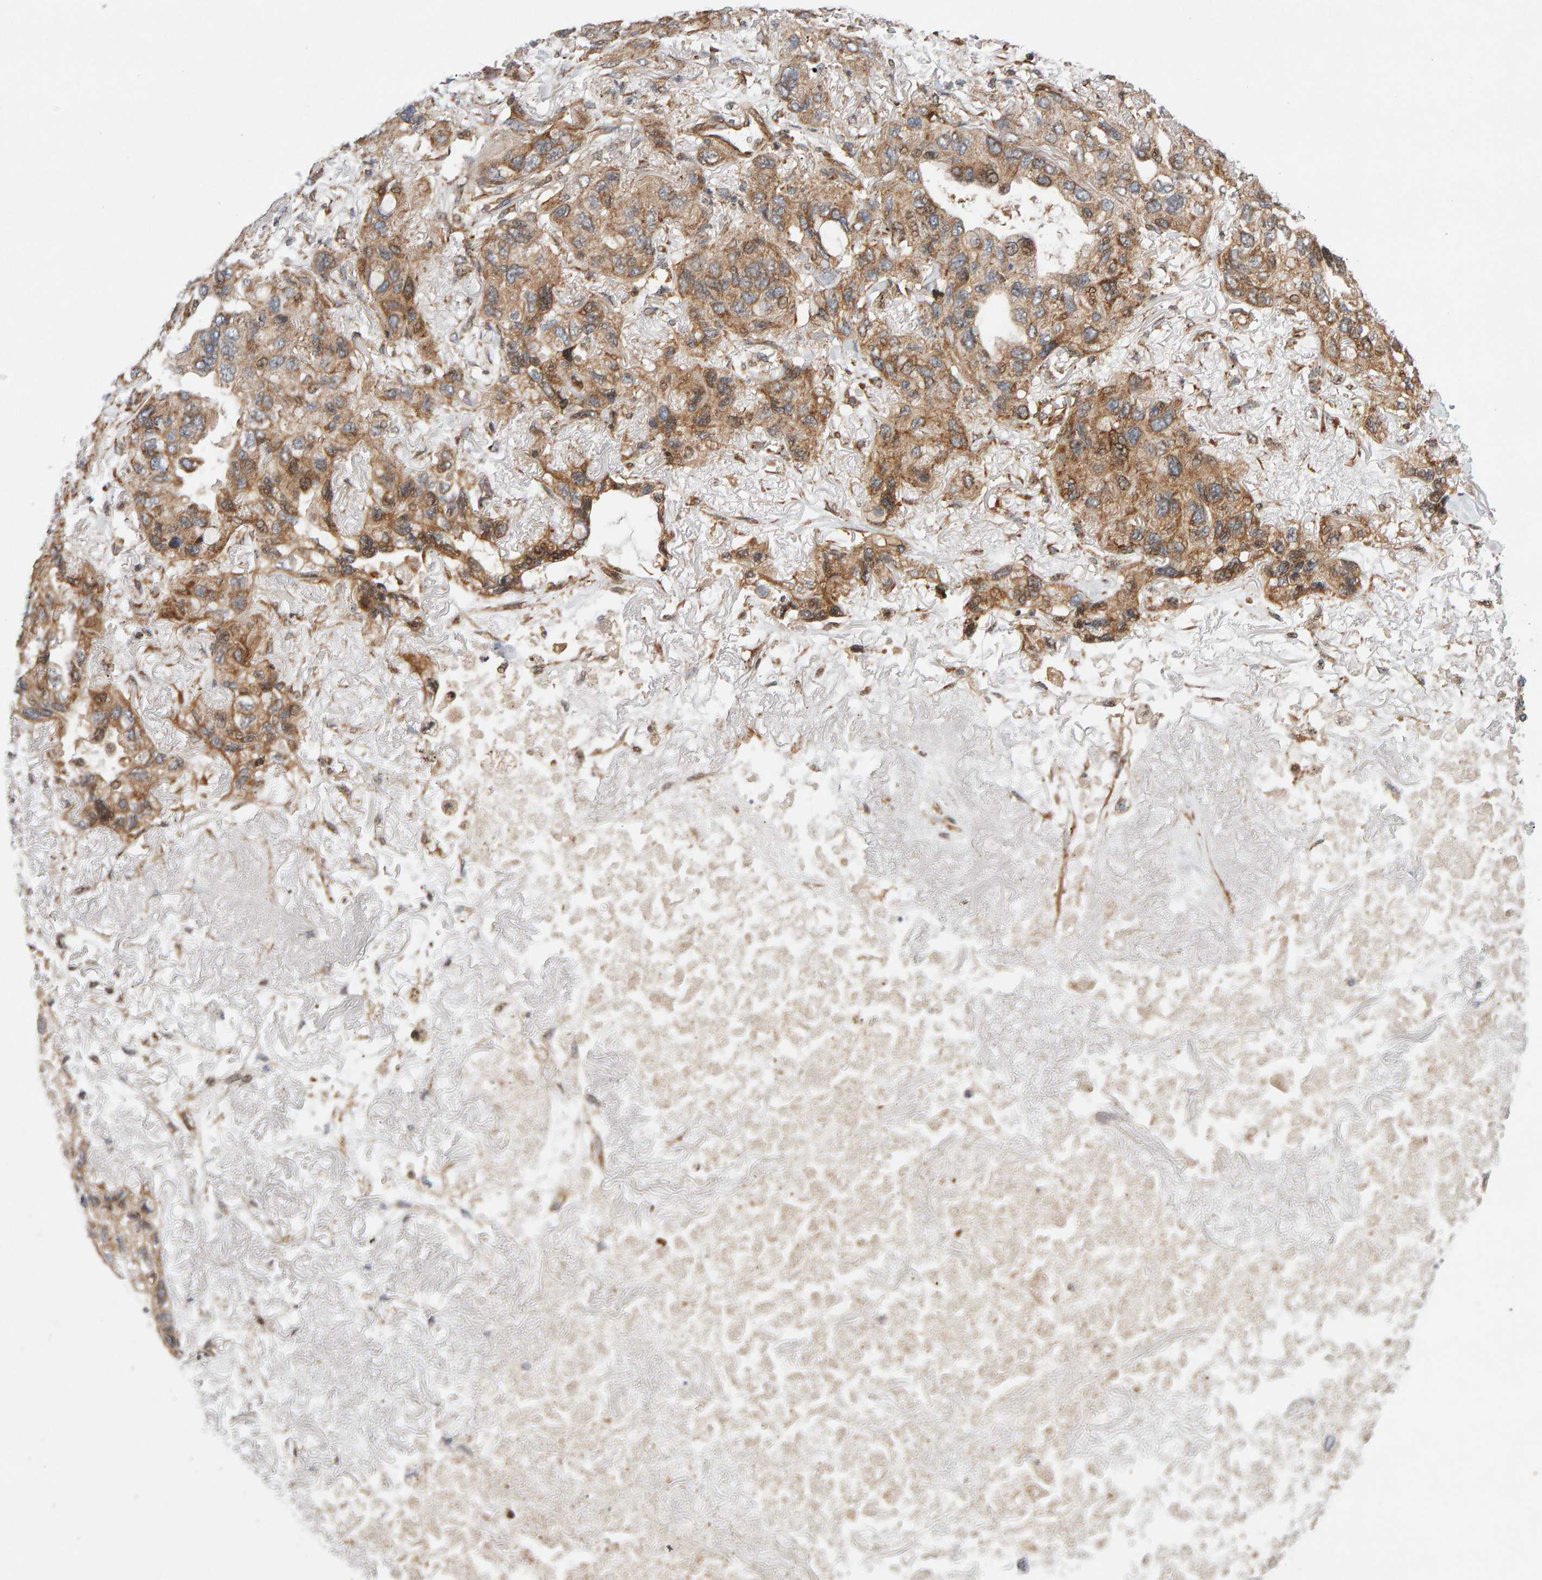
{"staining": {"intensity": "moderate", "quantity": ">75%", "location": "cytoplasmic/membranous"}, "tissue": "lung cancer", "cell_type": "Tumor cells", "image_type": "cancer", "snomed": [{"axis": "morphology", "description": "Squamous cell carcinoma, NOS"}, {"axis": "topography", "description": "Lung"}], "caption": "IHC staining of lung cancer (squamous cell carcinoma), which demonstrates medium levels of moderate cytoplasmic/membranous expression in about >75% of tumor cells indicating moderate cytoplasmic/membranous protein expression. The staining was performed using DAB (brown) for protein detection and nuclei were counterstained in hematoxylin (blue).", "gene": "LZTS1", "patient": {"sex": "female", "age": 73}}